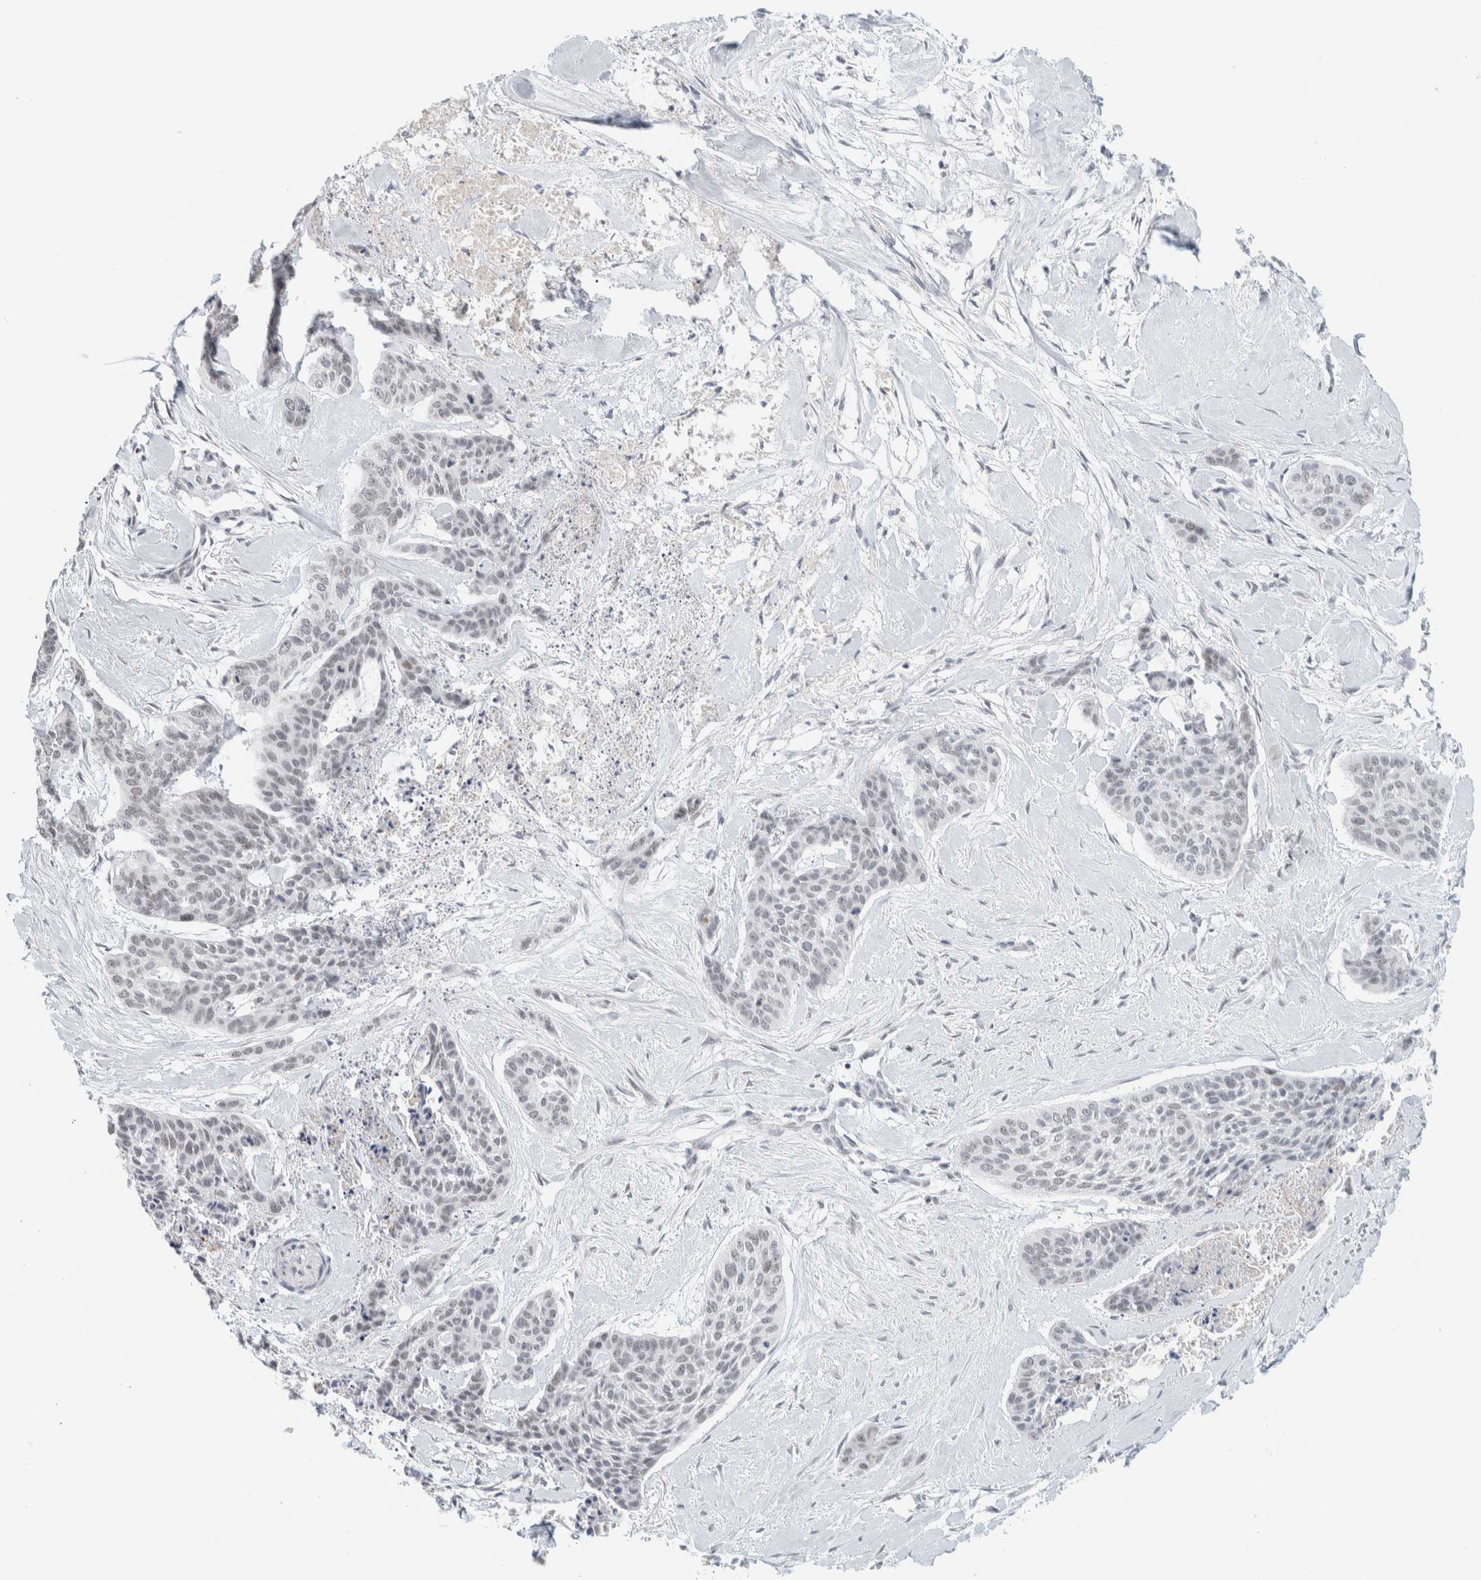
{"staining": {"intensity": "negative", "quantity": "none", "location": "none"}, "tissue": "skin cancer", "cell_type": "Tumor cells", "image_type": "cancer", "snomed": [{"axis": "morphology", "description": "Basal cell carcinoma"}, {"axis": "topography", "description": "Skin"}], "caption": "This is an IHC photomicrograph of skin cancer (basal cell carcinoma). There is no expression in tumor cells.", "gene": "CDH17", "patient": {"sex": "female", "age": 64}}